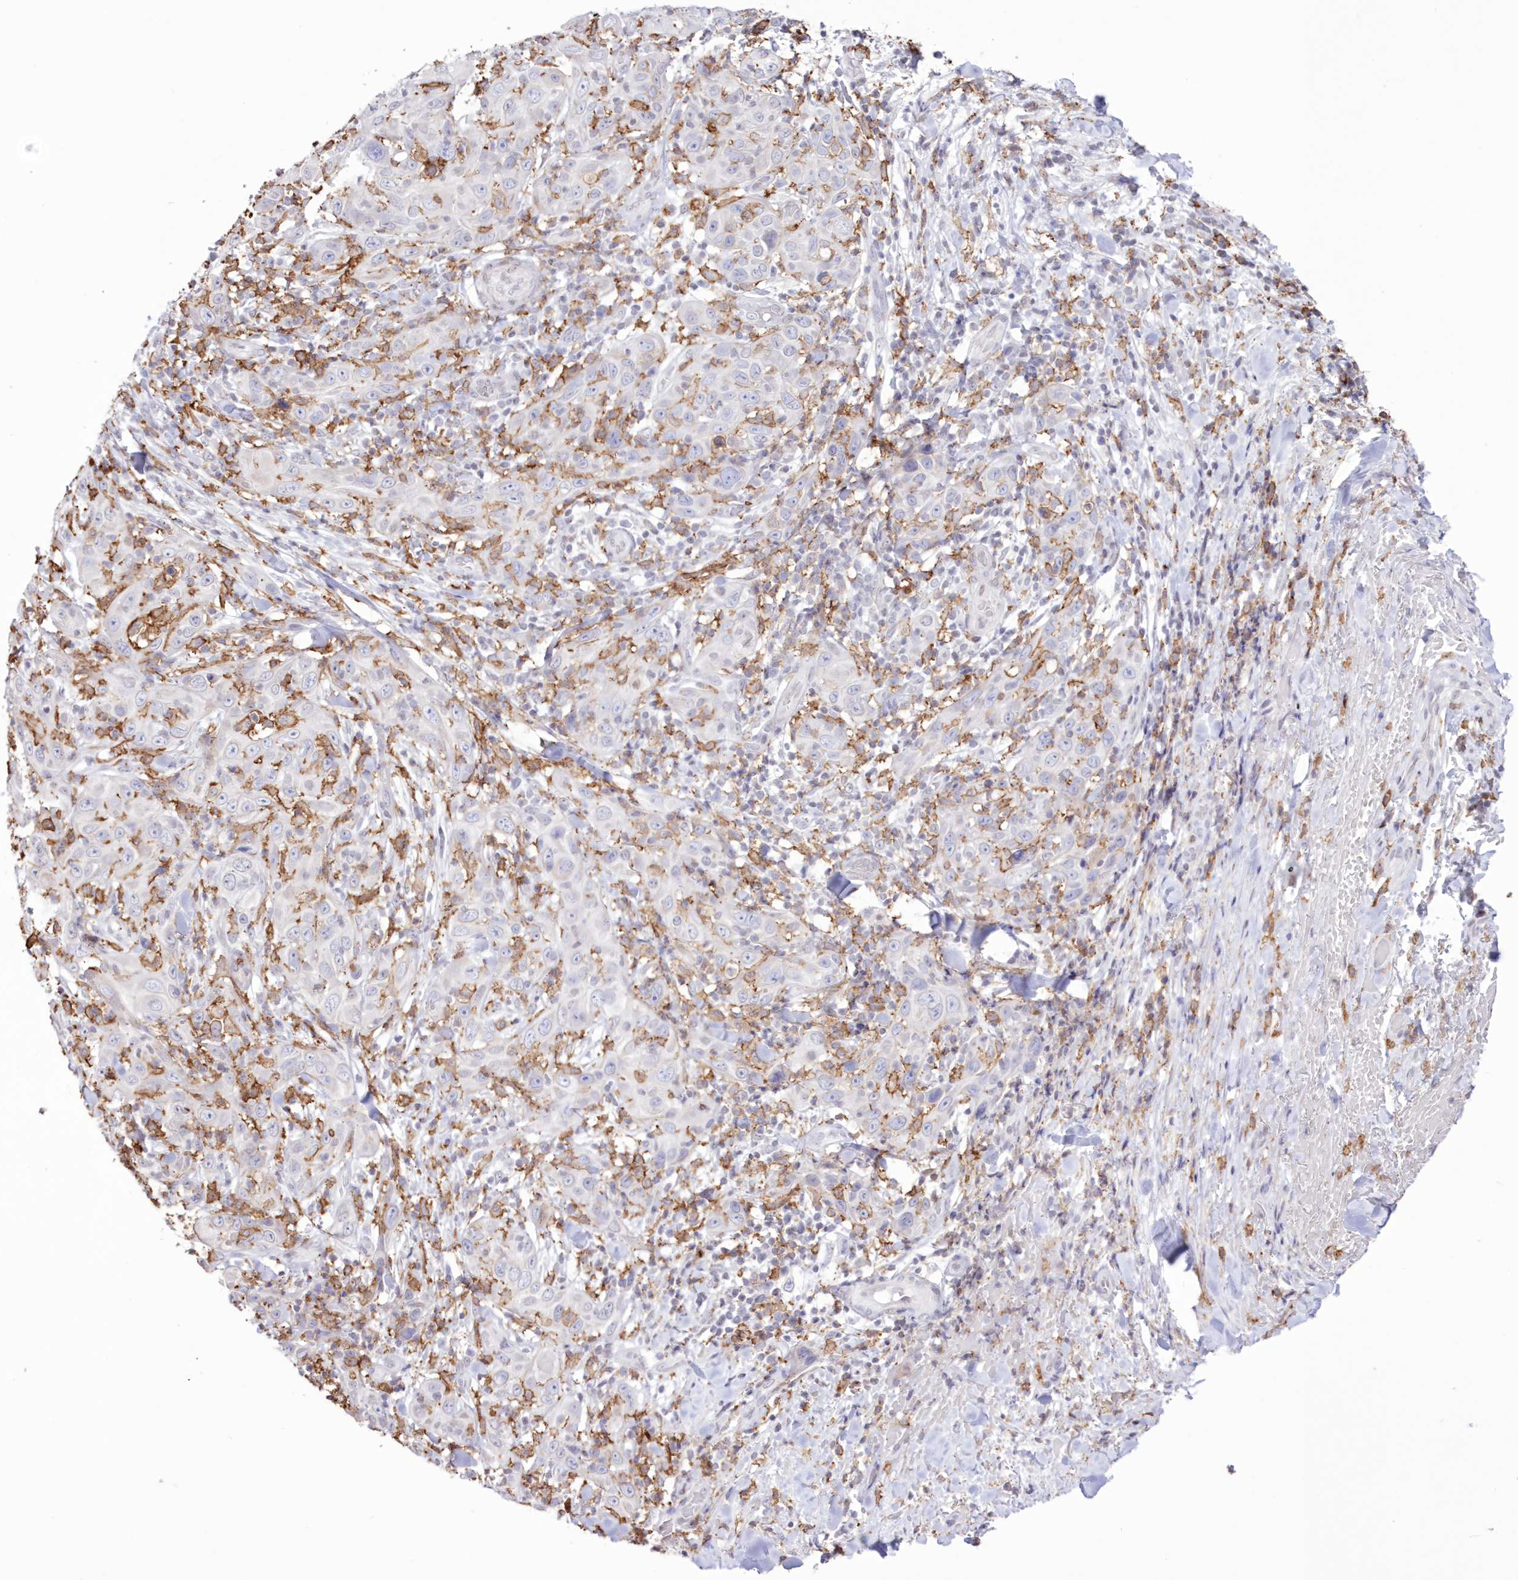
{"staining": {"intensity": "negative", "quantity": "none", "location": "none"}, "tissue": "skin cancer", "cell_type": "Tumor cells", "image_type": "cancer", "snomed": [{"axis": "morphology", "description": "Squamous cell carcinoma, NOS"}, {"axis": "topography", "description": "Skin"}], "caption": "DAB immunohistochemical staining of skin squamous cell carcinoma displays no significant expression in tumor cells.", "gene": "C11orf1", "patient": {"sex": "female", "age": 88}}